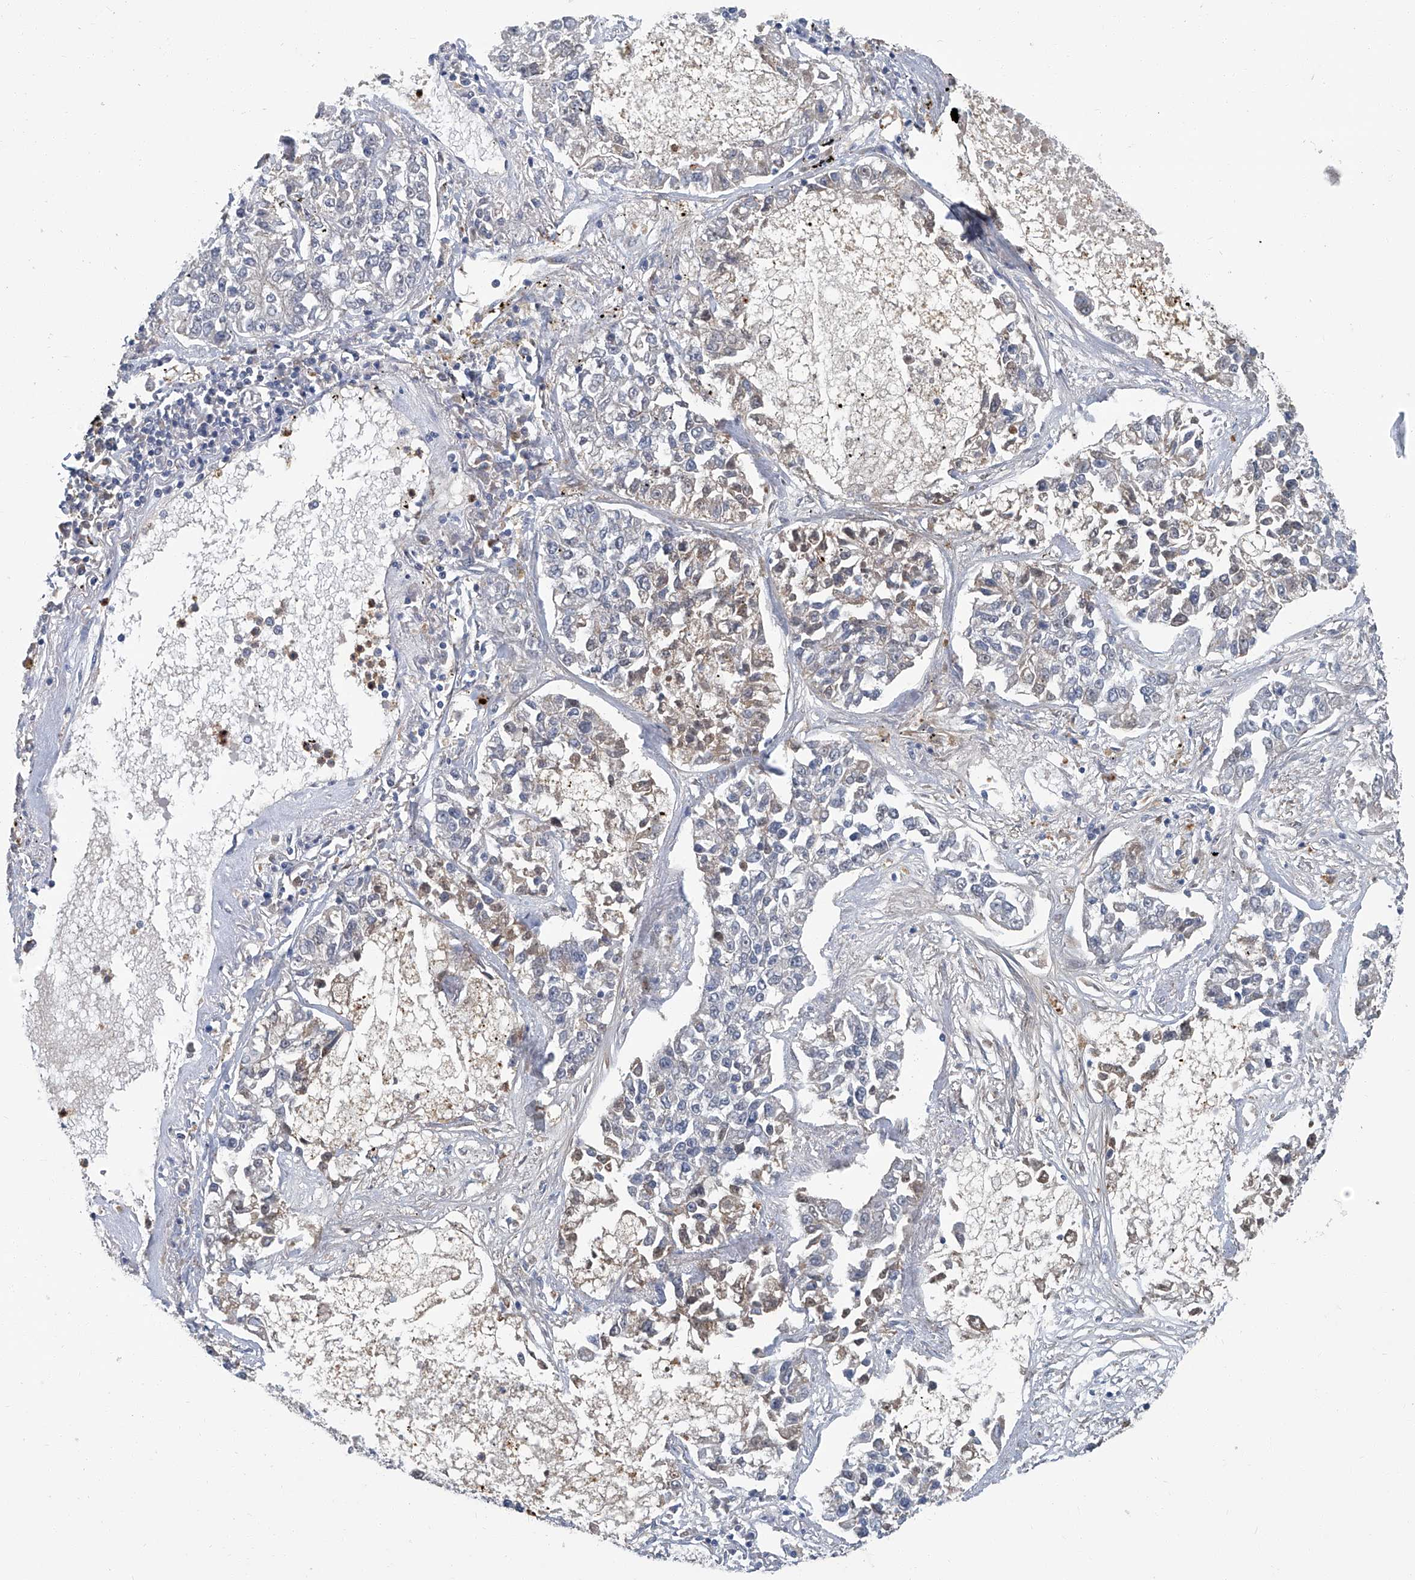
{"staining": {"intensity": "negative", "quantity": "none", "location": "none"}, "tissue": "lung cancer", "cell_type": "Tumor cells", "image_type": "cancer", "snomed": [{"axis": "morphology", "description": "Adenocarcinoma, NOS"}, {"axis": "topography", "description": "Lung"}], "caption": "Tumor cells show no significant protein staining in lung cancer. (DAB (3,3'-diaminobenzidine) immunohistochemistry (IHC) visualized using brightfield microscopy, high magnification).", "gene": "AKNAD1", "patient": {"sex": "male", "age": 49}}